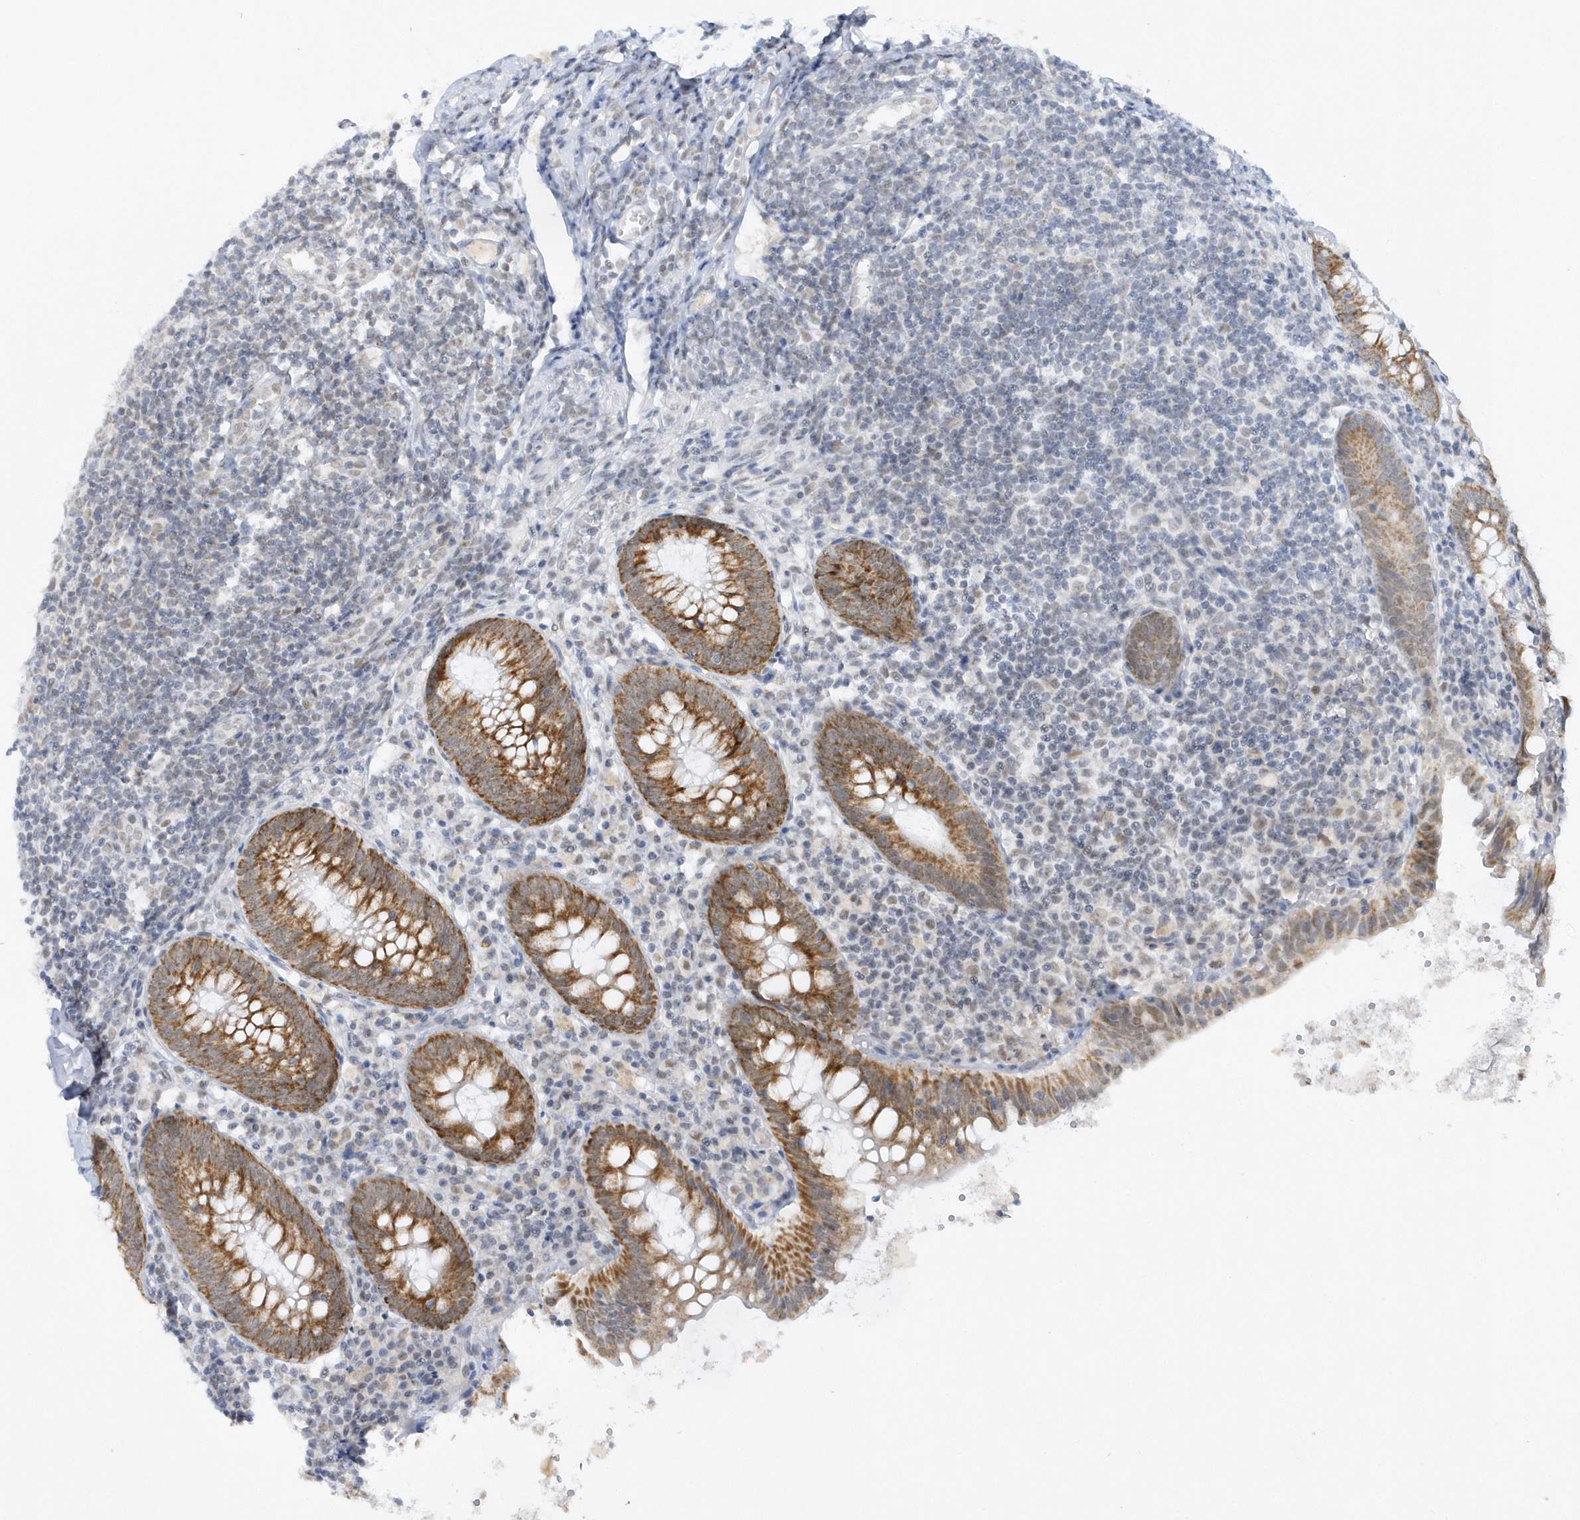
{"staining": {"intensity": "strong", "quantity": ">75%", "location": "cytoplasmic/membranous"}, "tissue": "appendix", "cell_type": "Glandular cells", "image_type": "normal", "snomed": [{"axis": "morphology", "description": "Normal tissue, NOS"}, {"axis": "topography", "description": "Appendix"}], "caption": "Immunohistochemistry staining of normal appendix, which reveals high levels of strong cytoplasmic/membranous staining in about >75% of glandular cells indicating strong cytoplasmic/membranous protein staining. The staining was performed using DAB (3,3'-diaminobenzidine) (brown) for protein detection and nuclei were counterstained in hematoxylin (blue).", "gene": "CPSF3", "patient": {"sex": "female", "age": 54}}